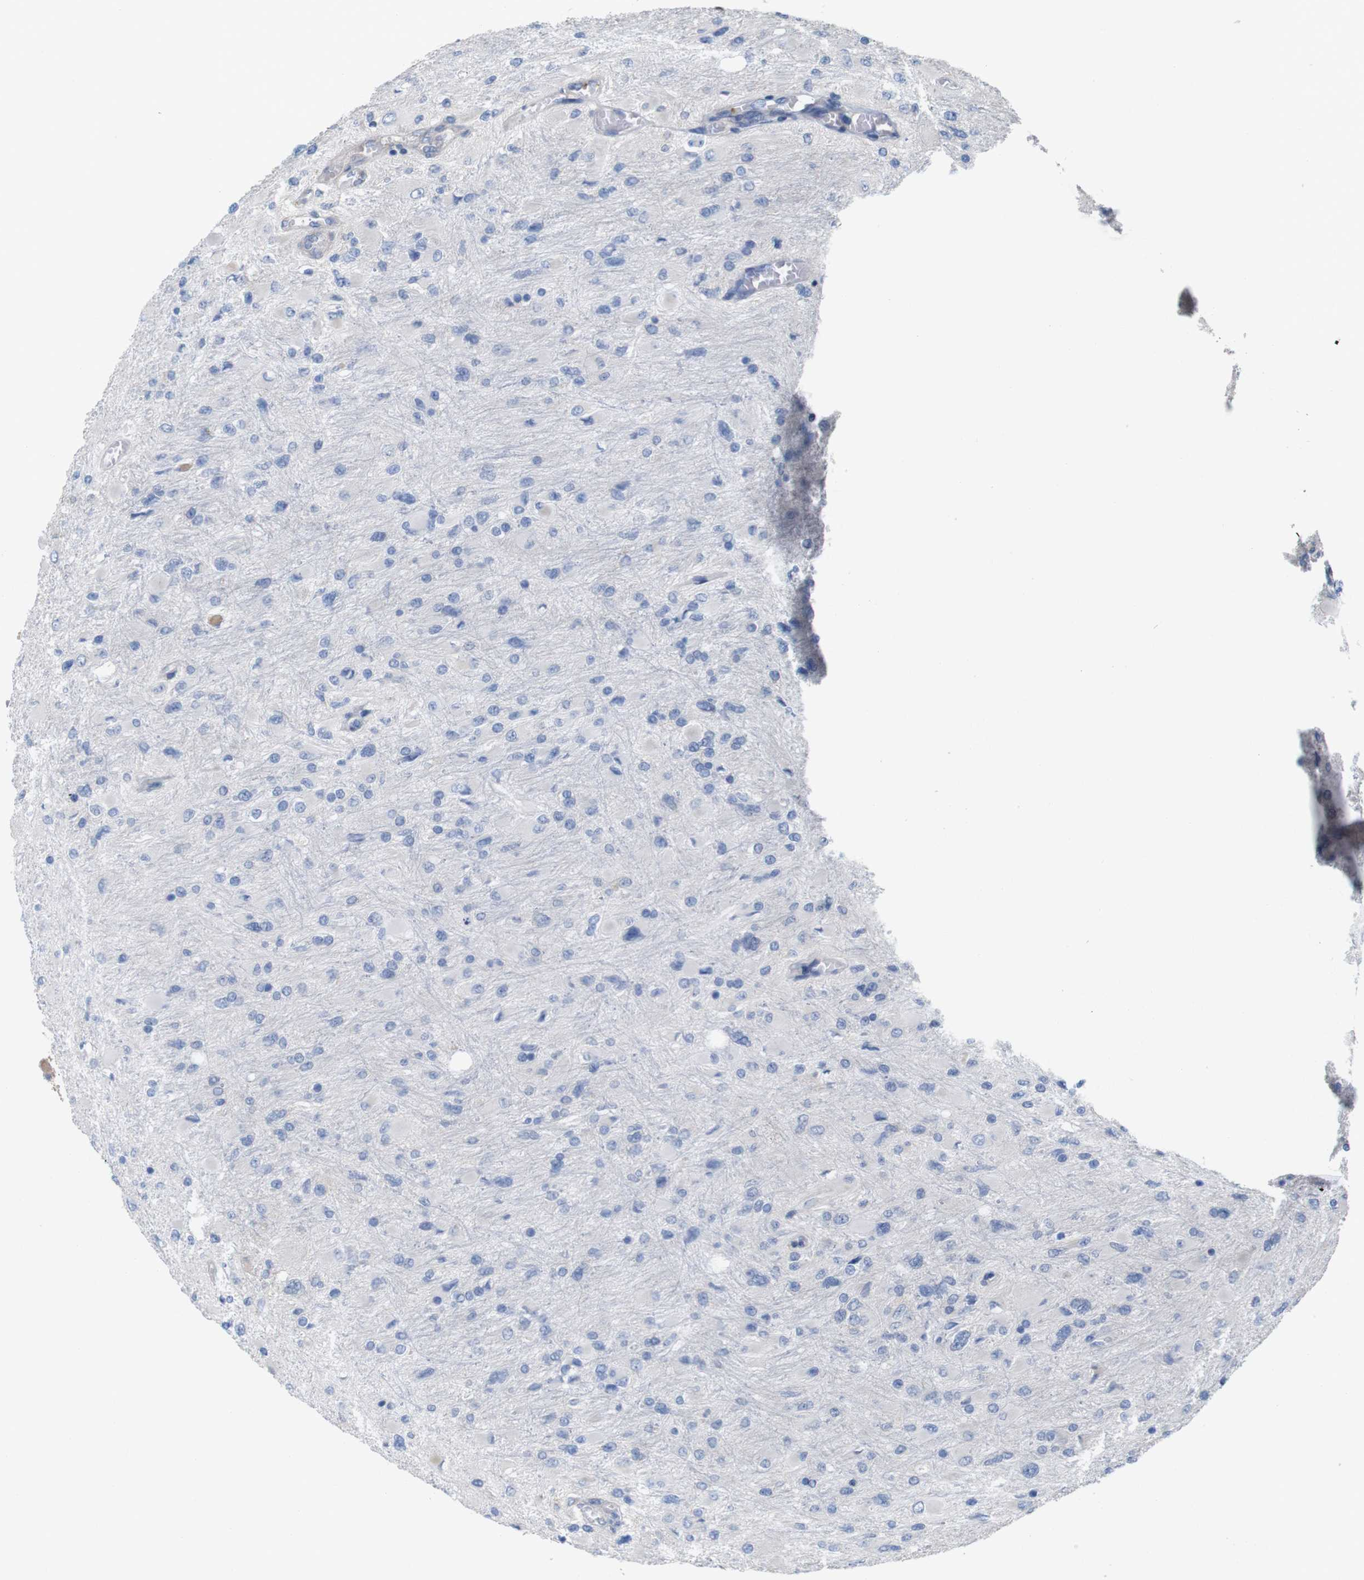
{"staining": {"intensity": "negative", "quantity": "none", "location": "none"}, "tissue": "glioma", "cell_type": "Tumor cells", "image_type": "cancer", "snomed": [{"axis": "morphology", "description": "Glioma, malignant, High grade"}, {"axis": "topography", "description": "Cerebral cortex"}], "caption": "Immunohistochemistry (IHC) image of malignant glioma (high-grade) stained for a protein (brown), which displays no expression in tumor cells. (Immunohistochemistry (IHC), brightfield microscopy, high magnification).", "gene": "MYEOV", "patient": {"sex": "female", "age": 36}}